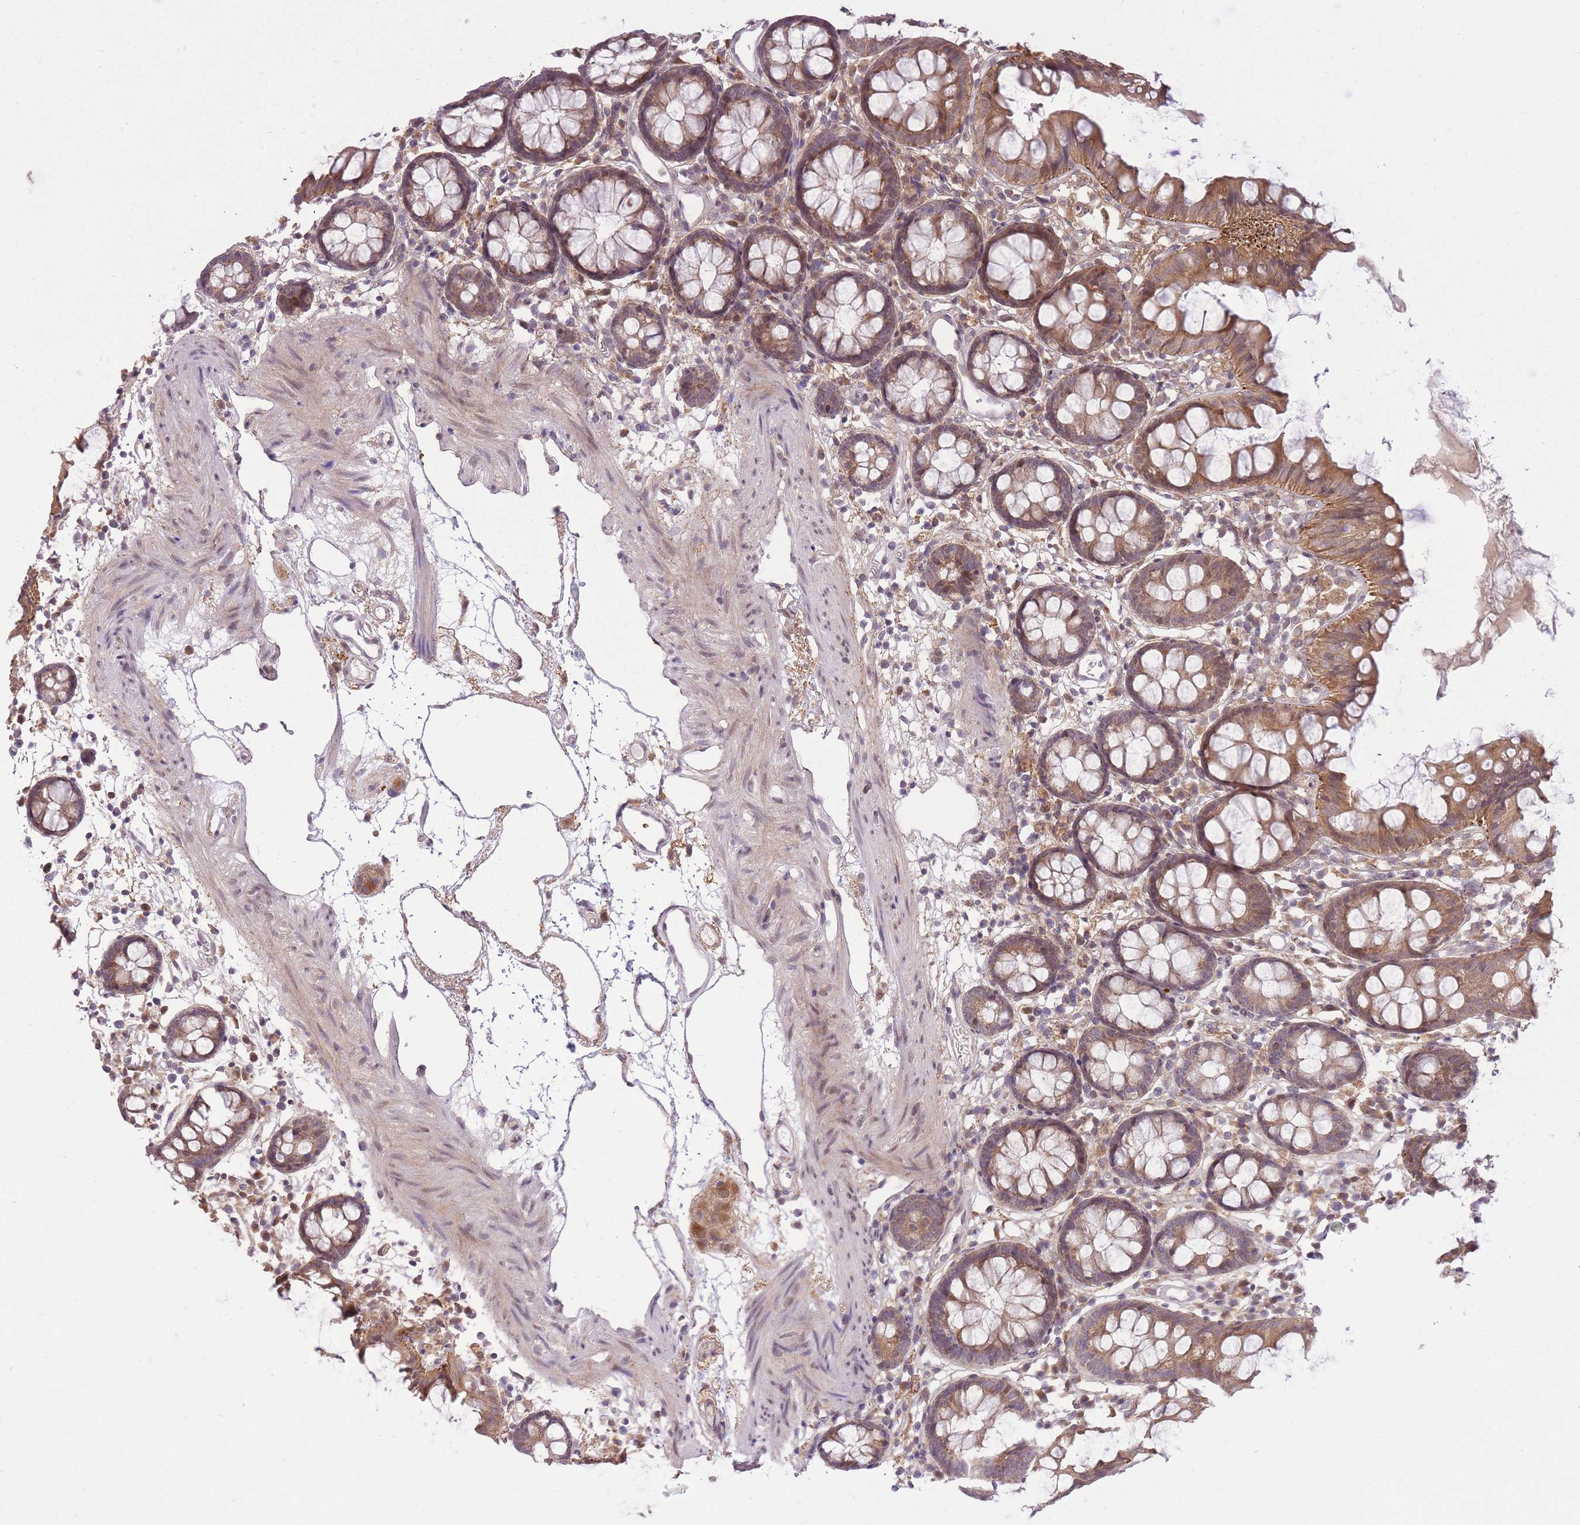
{"staining": {"intensity": "moderate", "quantity": "25%-75%", "location": "cytoplasmic/membranous"}, "tissue": "colon", "cell_type": "Endothelial cells", "image_type": "normal", "snomed": [{"axis": "morphology", "description": "Normal tissue, NOS"}, {"axis": "topography", "description": "Colon"}], "caption": "Immunohistochemistry (DAB) staining of unremarkable human colon shows moderate cytoplasmic/membranous protein expression in about 25%-75% of endothelial cells.", "gene": "ZNF391", "patient": {"sex": "female", "age": 84}}